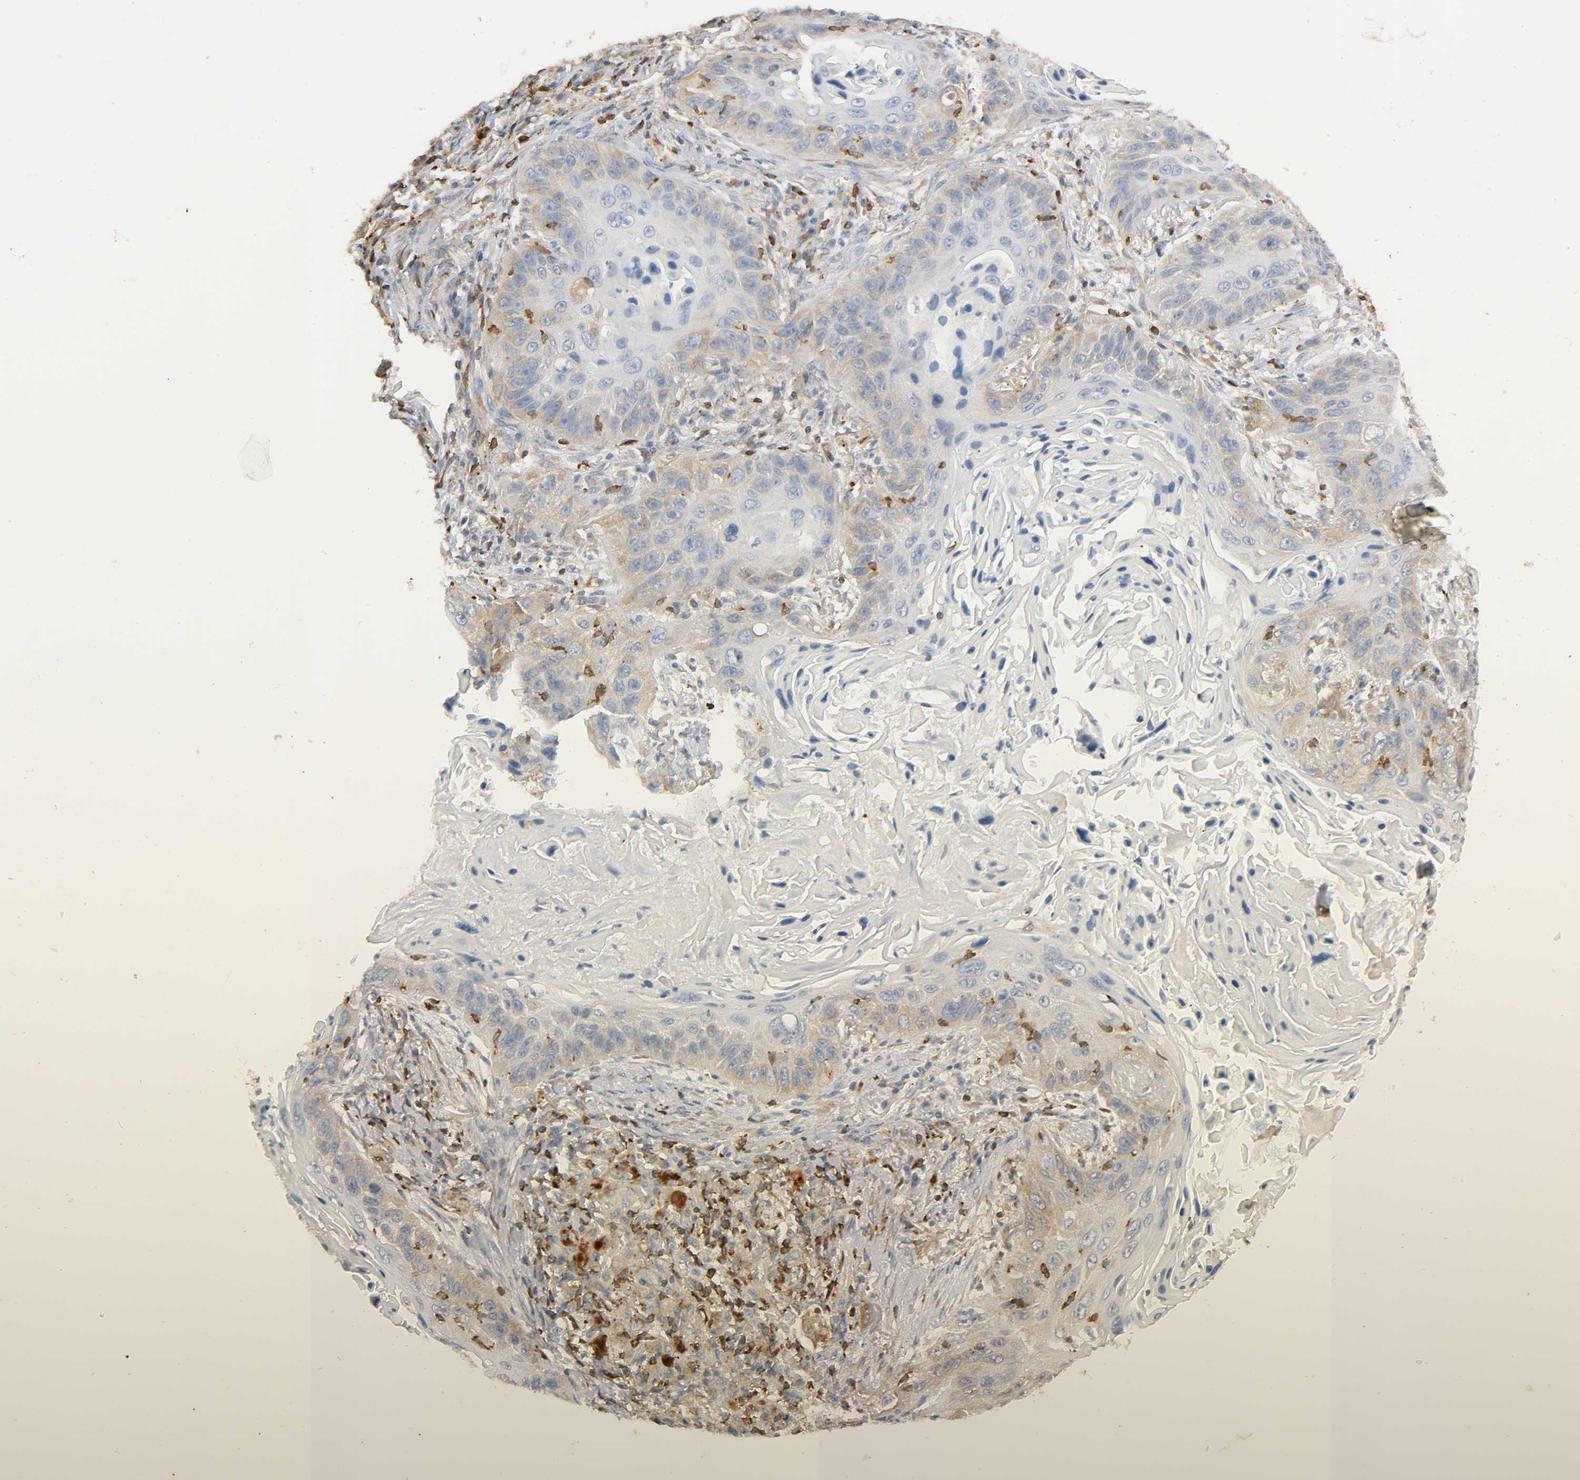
{"staining": {"intensity": "moderate", "quantity": "25%-75%", "location": "cytoplasmic/membranous"}, "tissue": "lung cancer", "cell_type": "Tumor cells", "image_type": "cancer", "snomed": [{"axis": "morphology", "description": "Squamous cell carcinoma, NOS"}, {"axis": "topography", "description": "Lung"}], "caption": "Tumor cells demonstrate moderate cytoplasmic/membranous expression in about 25%-75% of cells in lung cancer (squamous cell carcinoma).", "gene": "BIN1", "patient": {"sex": "female", "age": 67}}